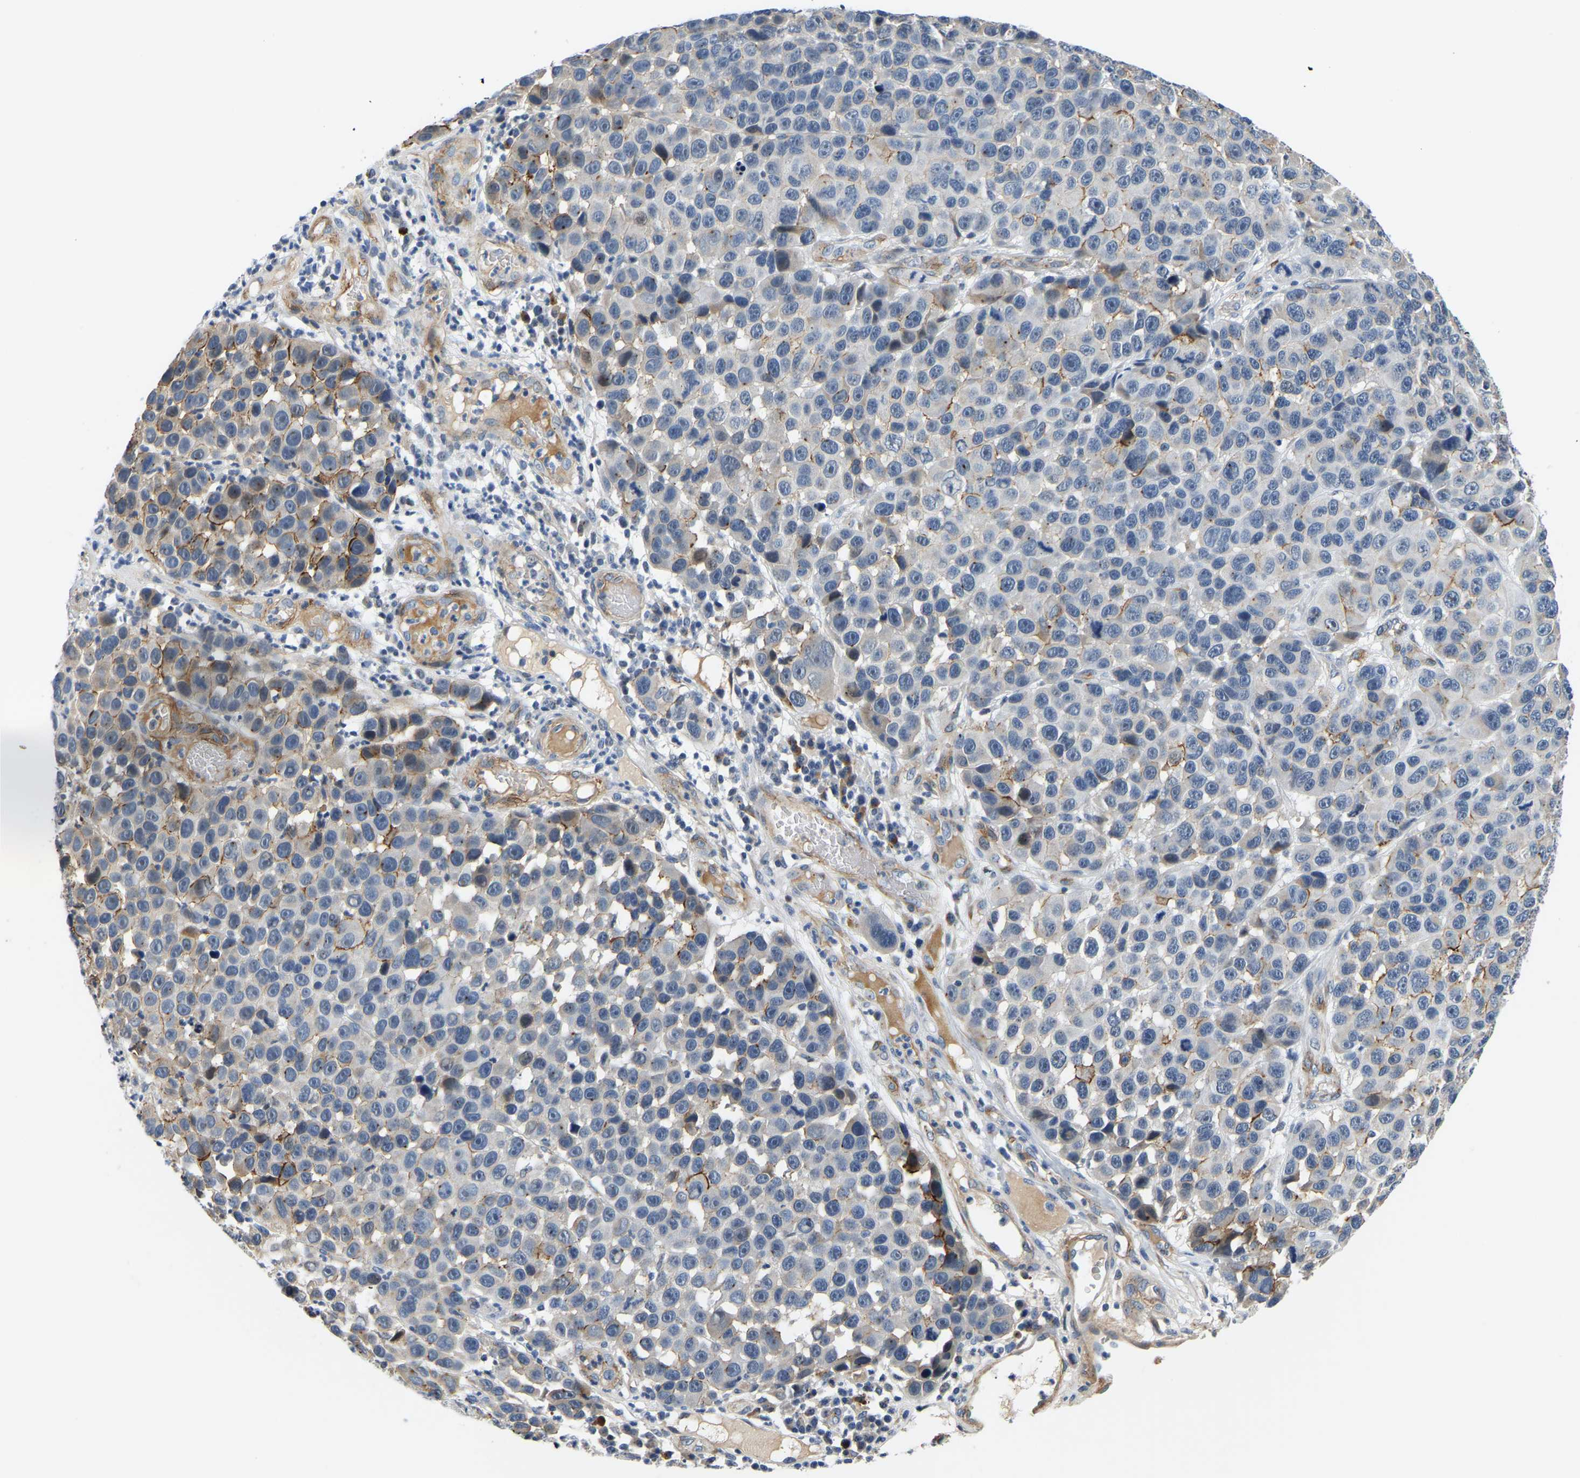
{"staining": {"intensity": "negative", "quantity": "none", "location": "none"}, "tissue": "melanoma", "cell_type": "Tumor cells", "image_type": "cancer", "snomed": [{"axis": "morphology", "description": "Malignant melanoma, NOS"}, {"axis": "topography", "description": "Skin"}], "caption": "This is an immunohistochemistry (IHC) image of human malignant melanoma. There is no staining in tumor cells.", "gene": "LIAS", "patient": {"sex": "male", "age": 53}}